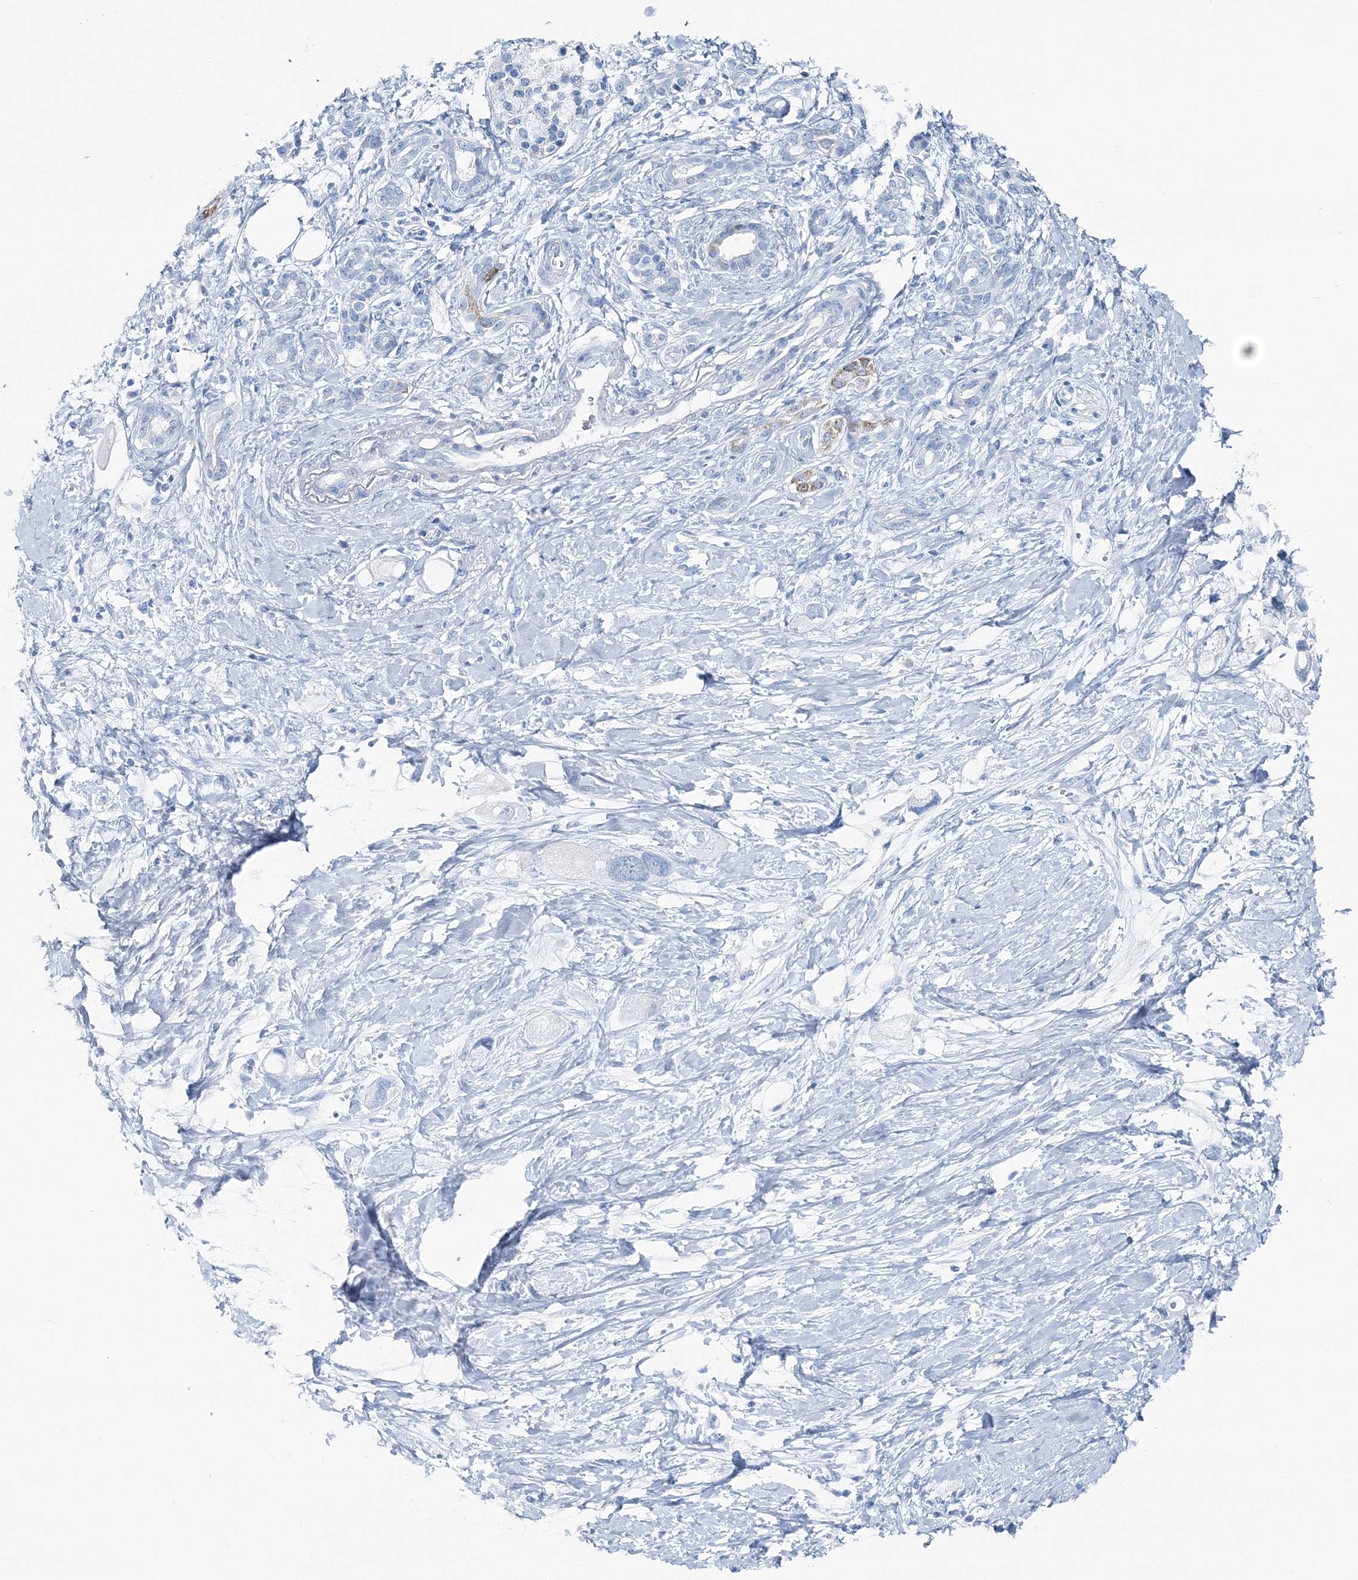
{"staining": {"intensity": "negative", "quantity": "none", "location": "none"}, "tissue": "pancreatic cancer", "cell_type": "Tumor cells", "image_type": "cancer", "snomed": [{"axis": "morphology", "description": "Adenocarcinoma, NOS"}, {"axis": "topography", "description": "Pancreas"}], "caption": "An immunohistochemistry micrograph of pancreatic cancer (adenocarcinoma) is shown. There is no staining in tumor cells of pancreatic cancer (adenocarcinoma). (IHC, brightfield microscopy, high magnification).", "gene": "GABARAPL2", "patient": {"sex": "female", "age": 56}}